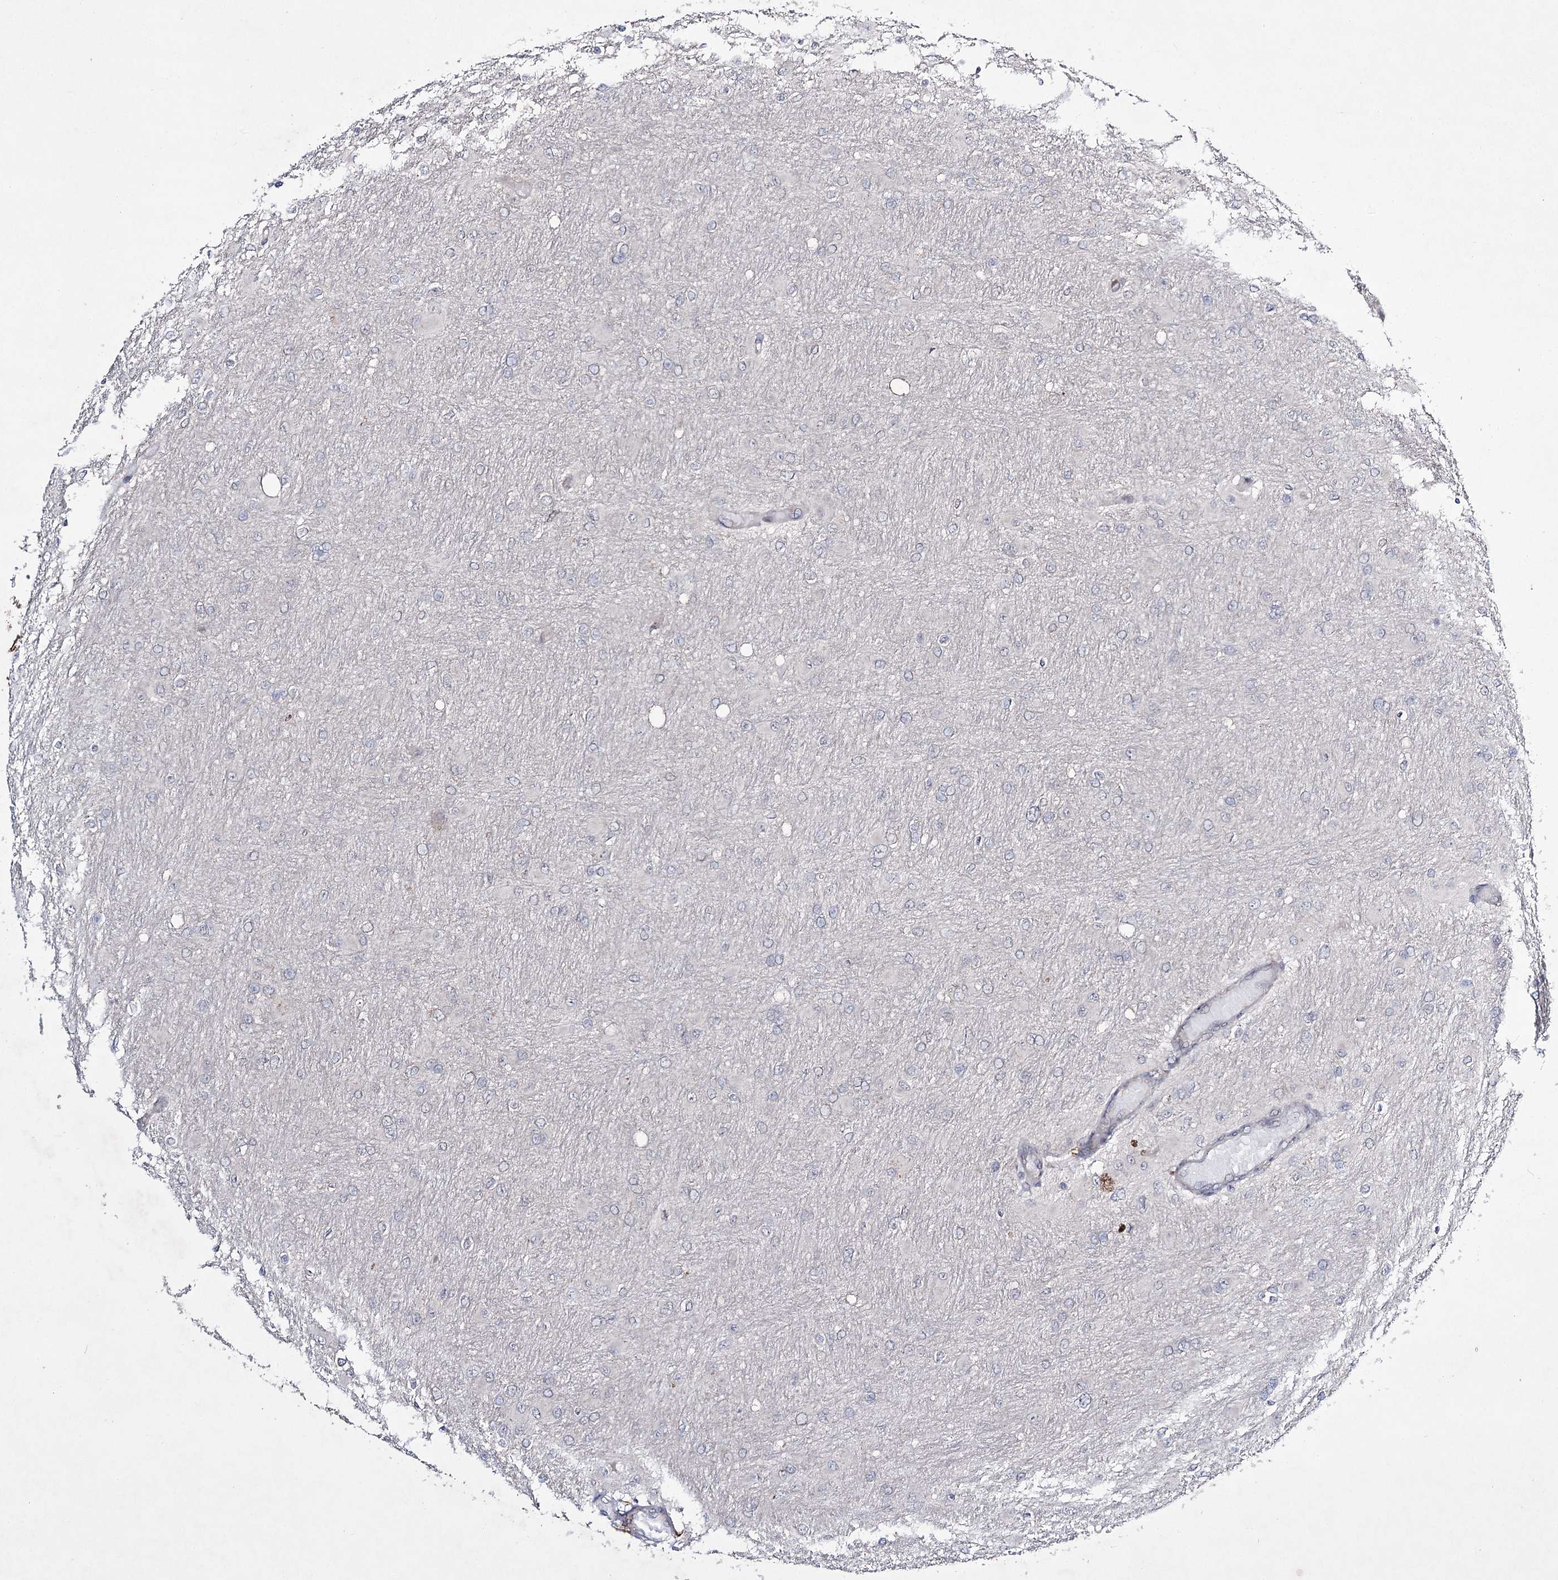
{"staining": {"intensity": "negative", "quantity": "none", "location": "none"}, "tissue": "glioma", "cell_type": "Tumor cells", "image_type": "cancer", "snomed": [{"axis": "morphology", "description": "Glioma, malignant, High grade"}, {"axis": "topography", "description": "Cerebral cortex"}], "caption": "The micrograph displays no significant positivity in tumor cells of malignant glioma (high-grade).", "gene": "HOXC11", "patient": {"sex": "female", "age": 36}}